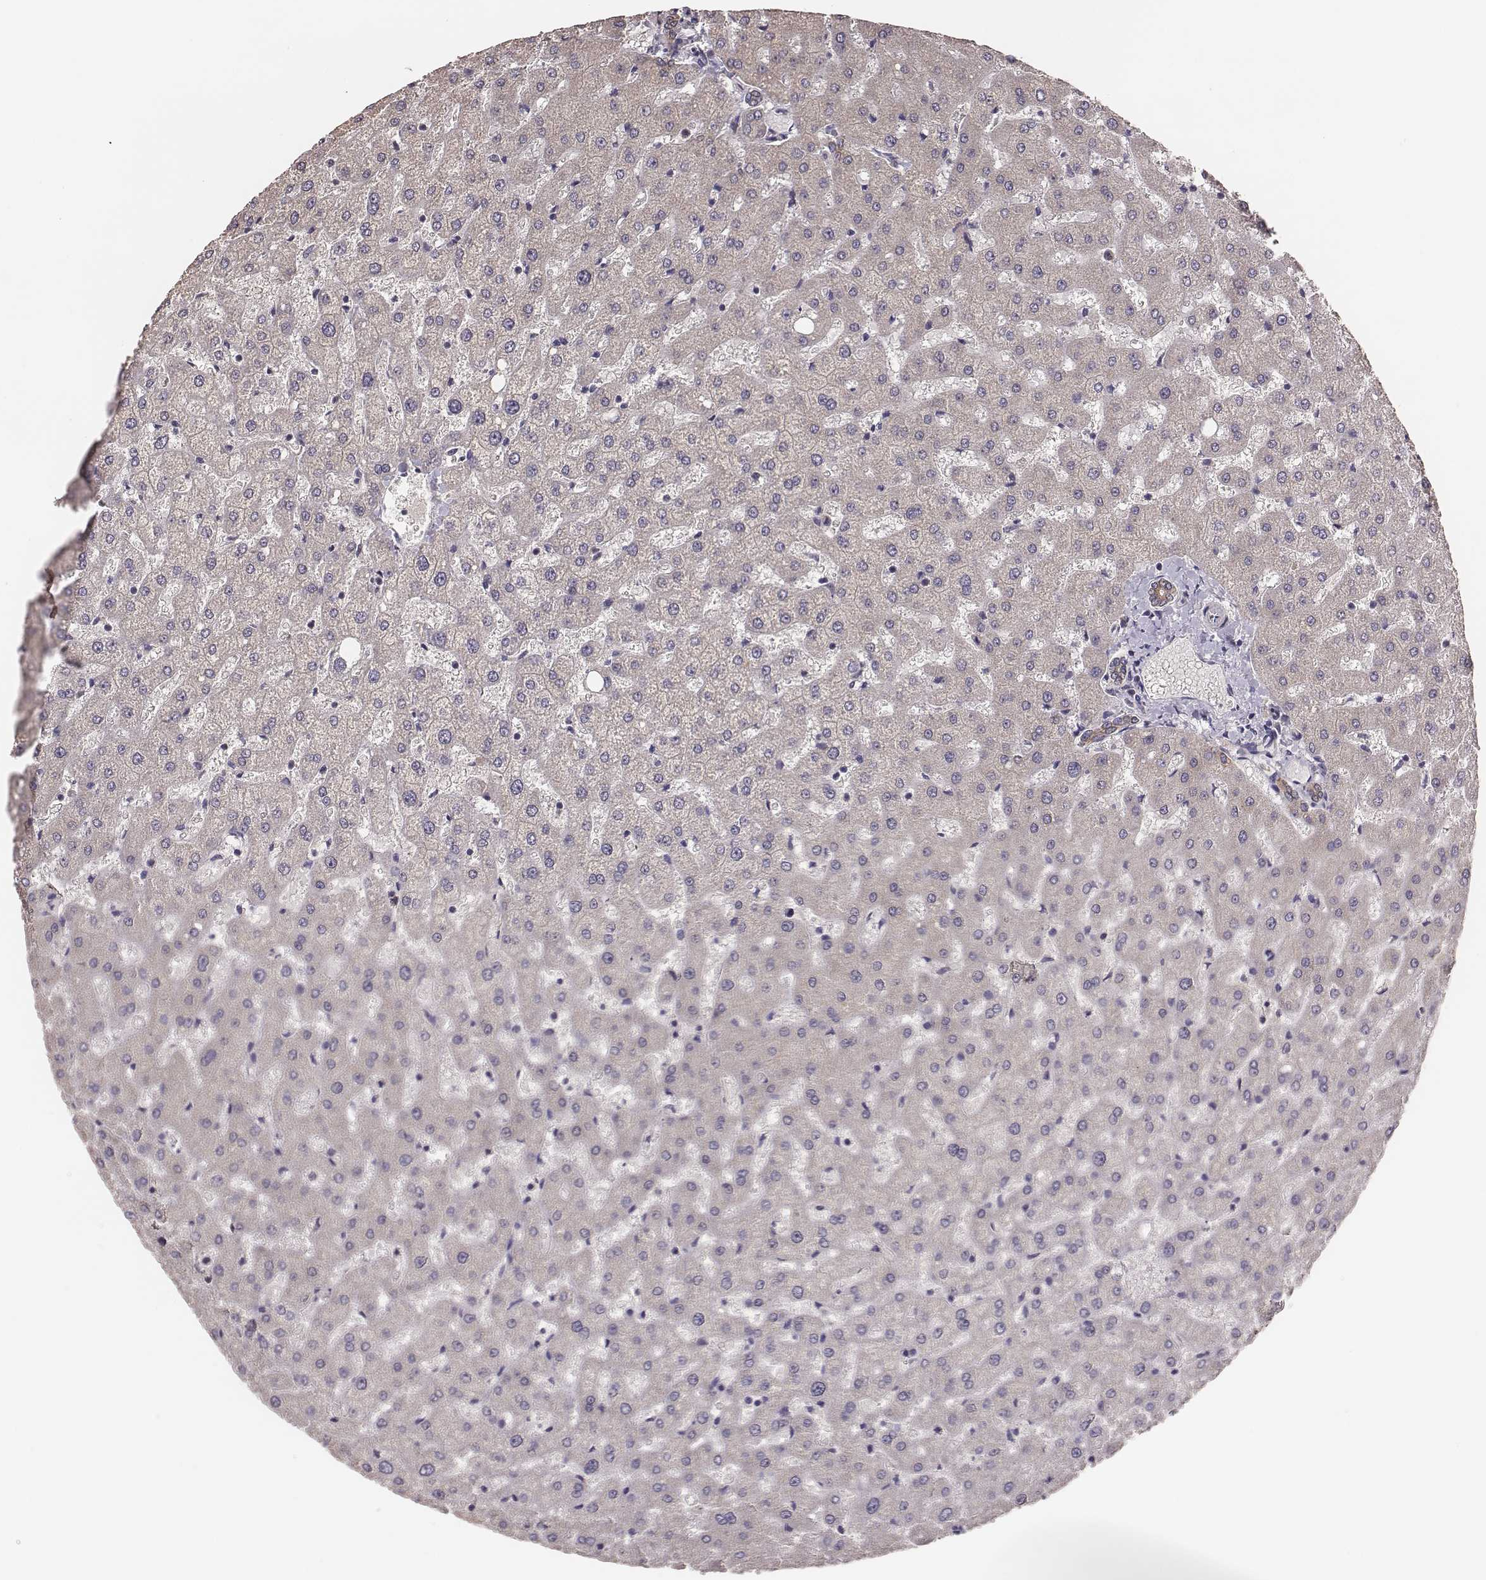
{"staining": {"intensity": "moderate", "quantity": ">75%", "location": "cytoplasmic/membranous"}, "tissue": "liver", "cell_type": "Cholangiocytes", "image_type": "normal", "snomed": [{"axis": "morphology", "description": "Normal tissue, NOS"}, {"axis": "topography", "description": "Liver"}], "caption": "Protein staining displays moderate cytoplasmic/membranous positivity in approximately >75% of cholangiocytes in unremarkable liver.", "gene": "HAVCR1", "patient": {"sex": "female", "age": 50}}